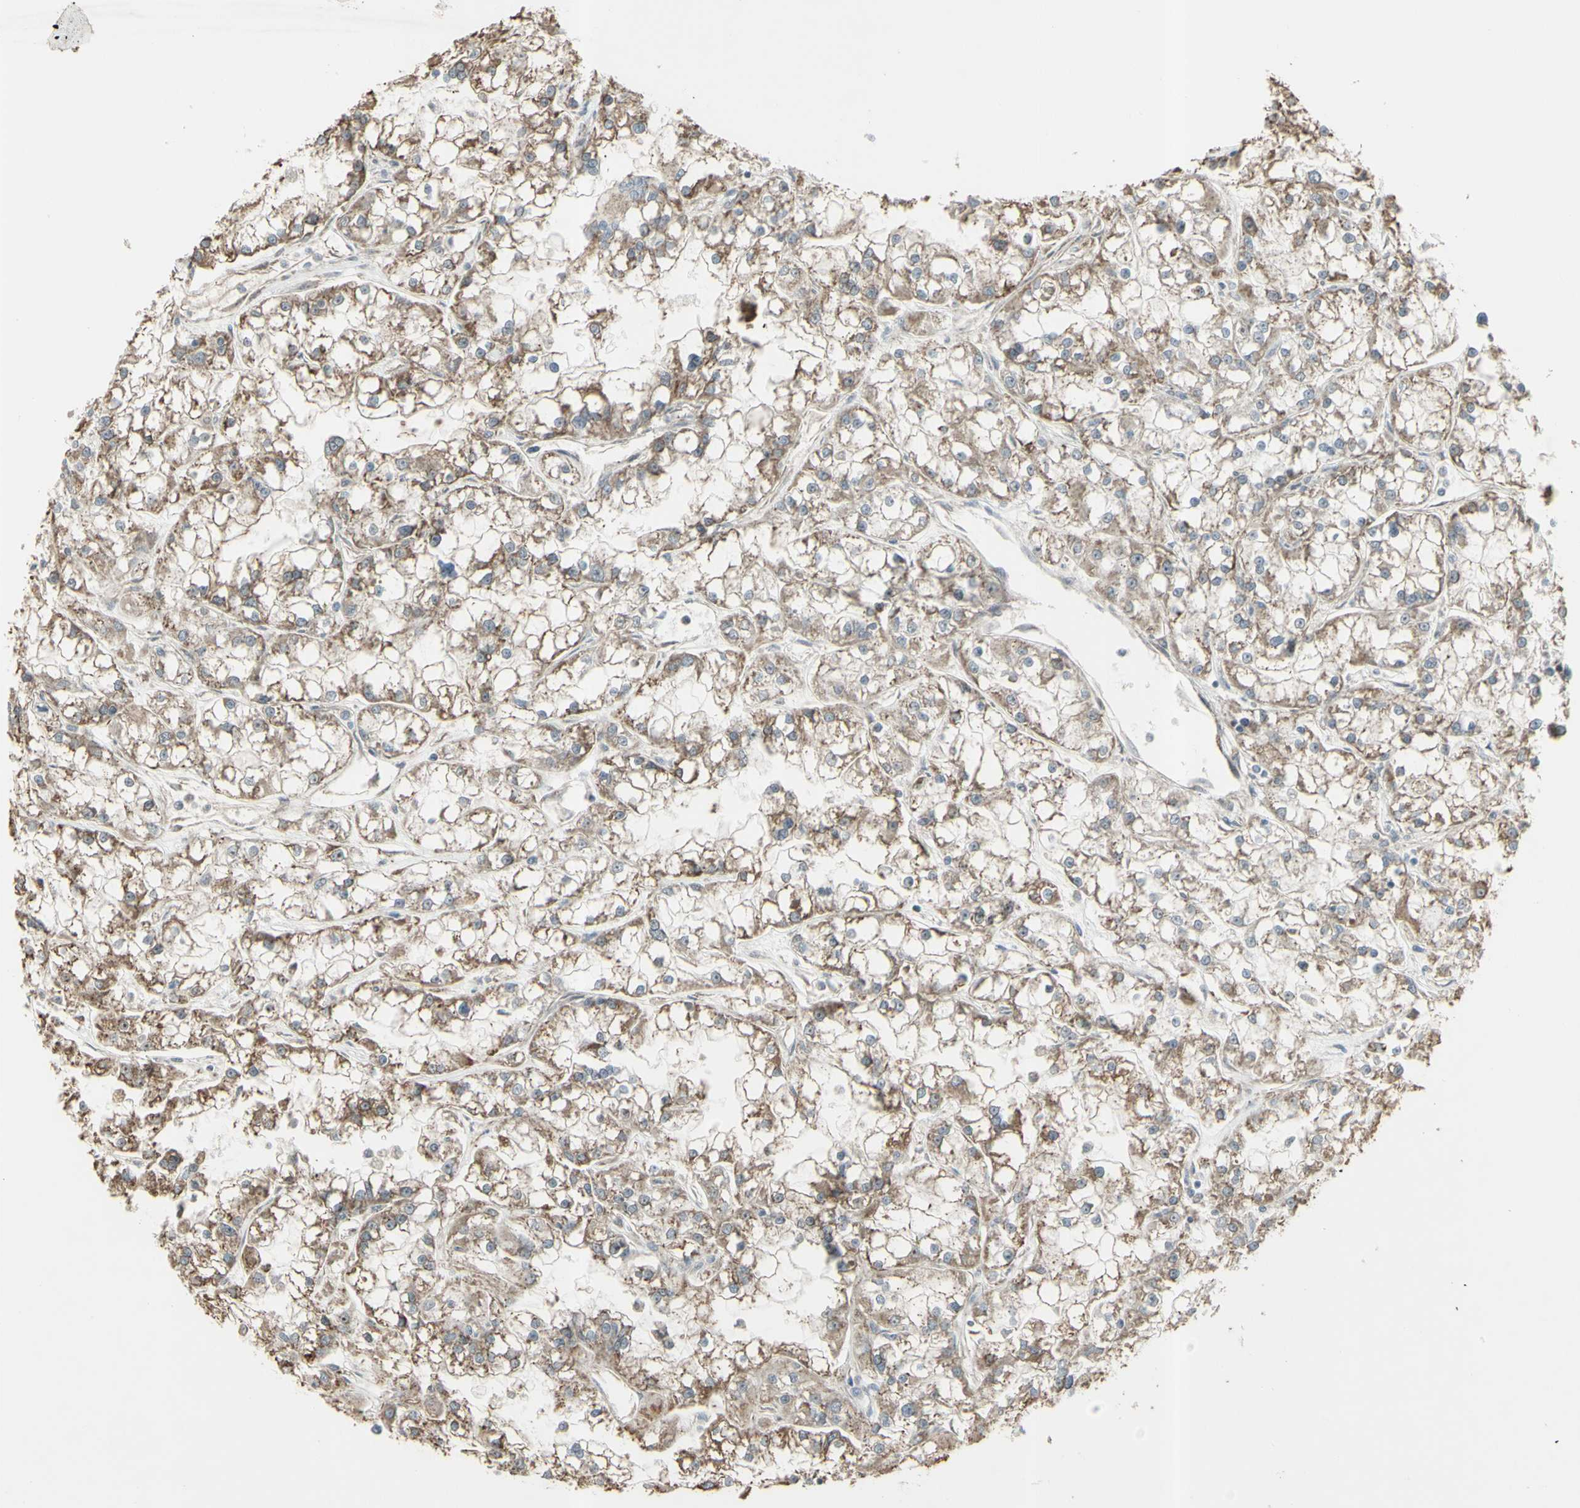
{"staining": {"intensity": "moderate", "quantity": ">75%", "location": "cytoplasmic/membranous"}, "tissue": "renal cancer", "cell_type": "Tumor cells", "image_type": "cancer", "snomed": [{"axis": "morphology", "description": "Adenocarcinoma, NOS"}, {"axis": "topography", "description": "Kidney"}], "caption": "Immunohistochemical staining of adenocarcinoma (renal) displays moderate cytoplasmic/membranous protein expression in about >75% of tumor cells.", "gene": "GRAMD1B", "patient": {"sex": "female", "age": 52}}